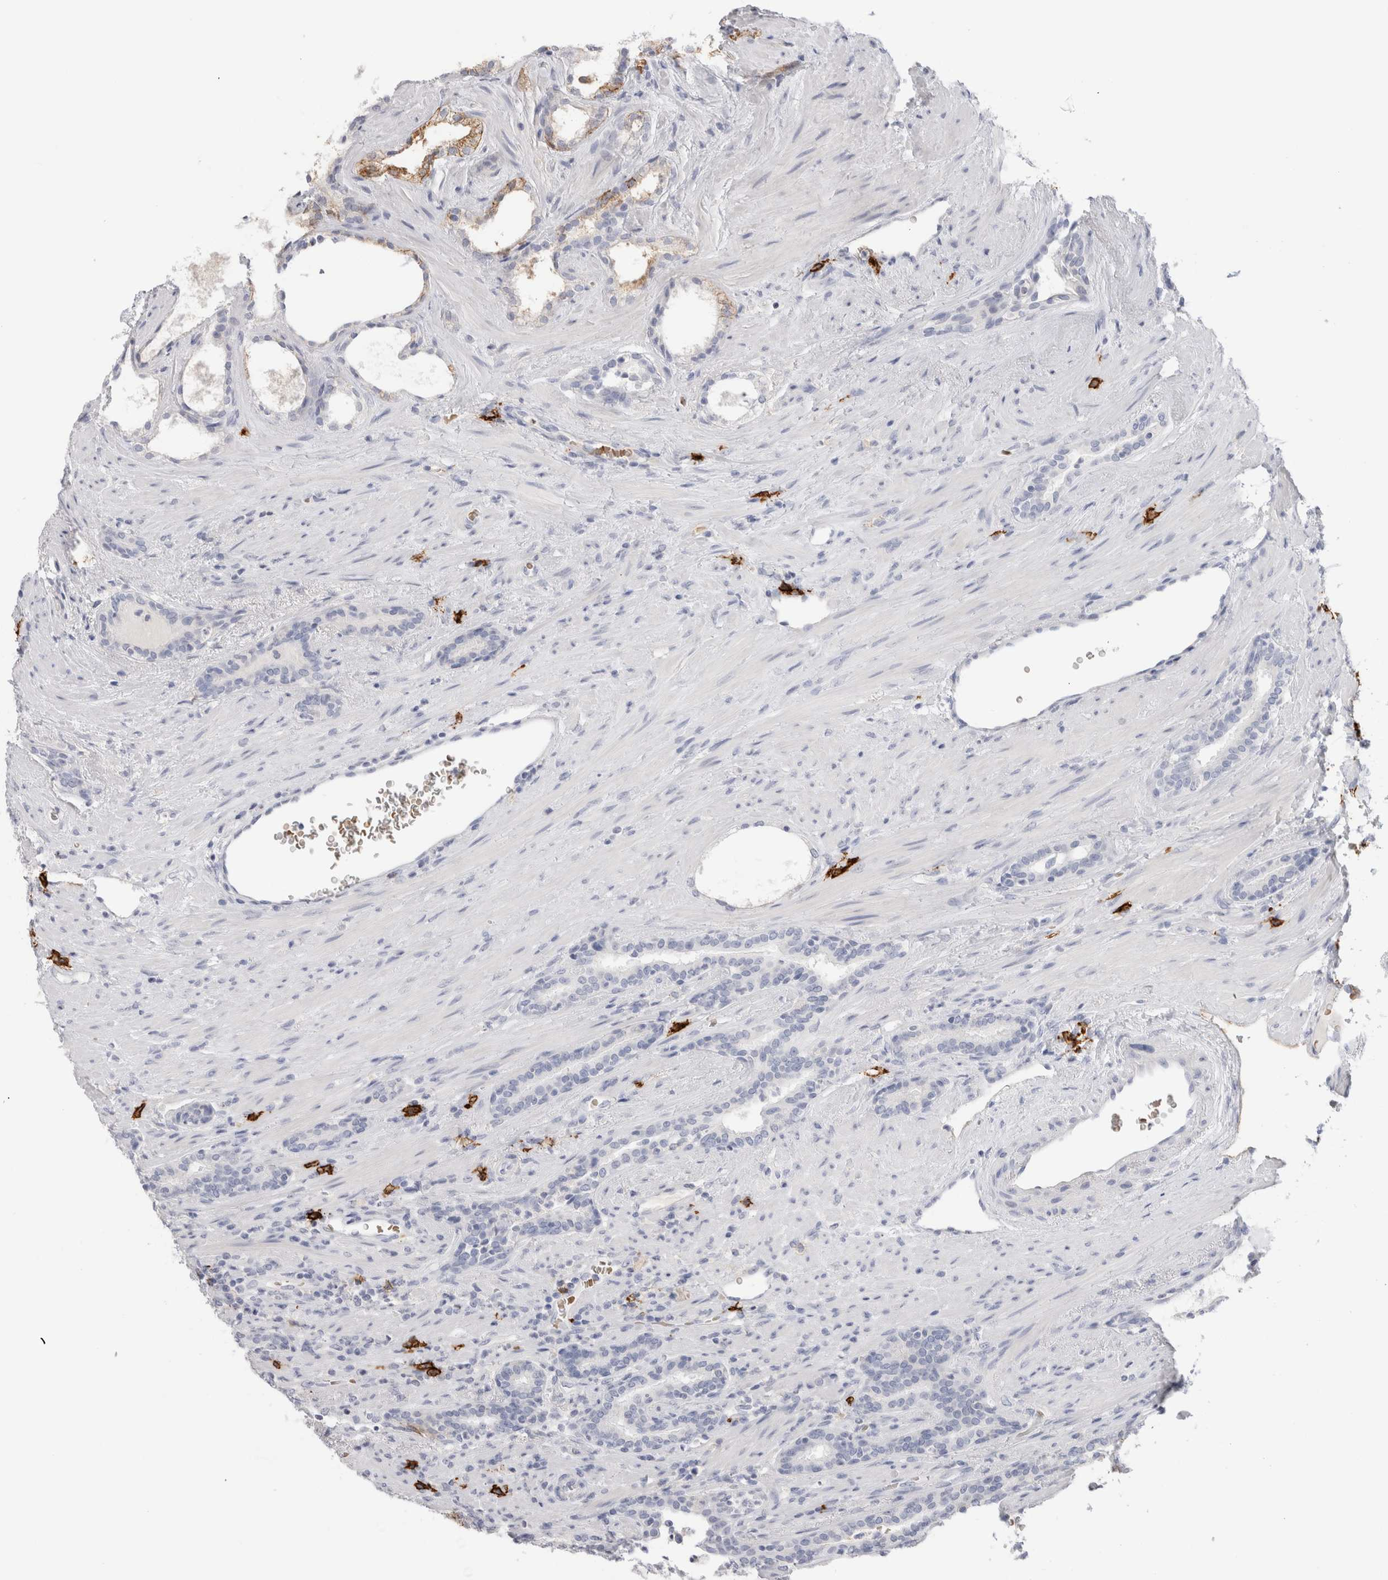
{"staining": {"intensity": "negative", "quantity": "none", "location": "none"}, "tissue": "prostate cancer", "cell_type": "Tumor cells", "image_type": "cancer", "snomed": [{"axis": "morphology", "description": "Adenocarcinoma, High grade"}, {"axis": "topography", "description": "Prostate"}], "caption": "This is an immunohistochemistry (IHC) micrograph of prostate cancer (adenocarcinoma (high-grade)). There is no staining in tumor cells.", "gene": "CD38", "patient": {"sex": "male", "age": 71}}